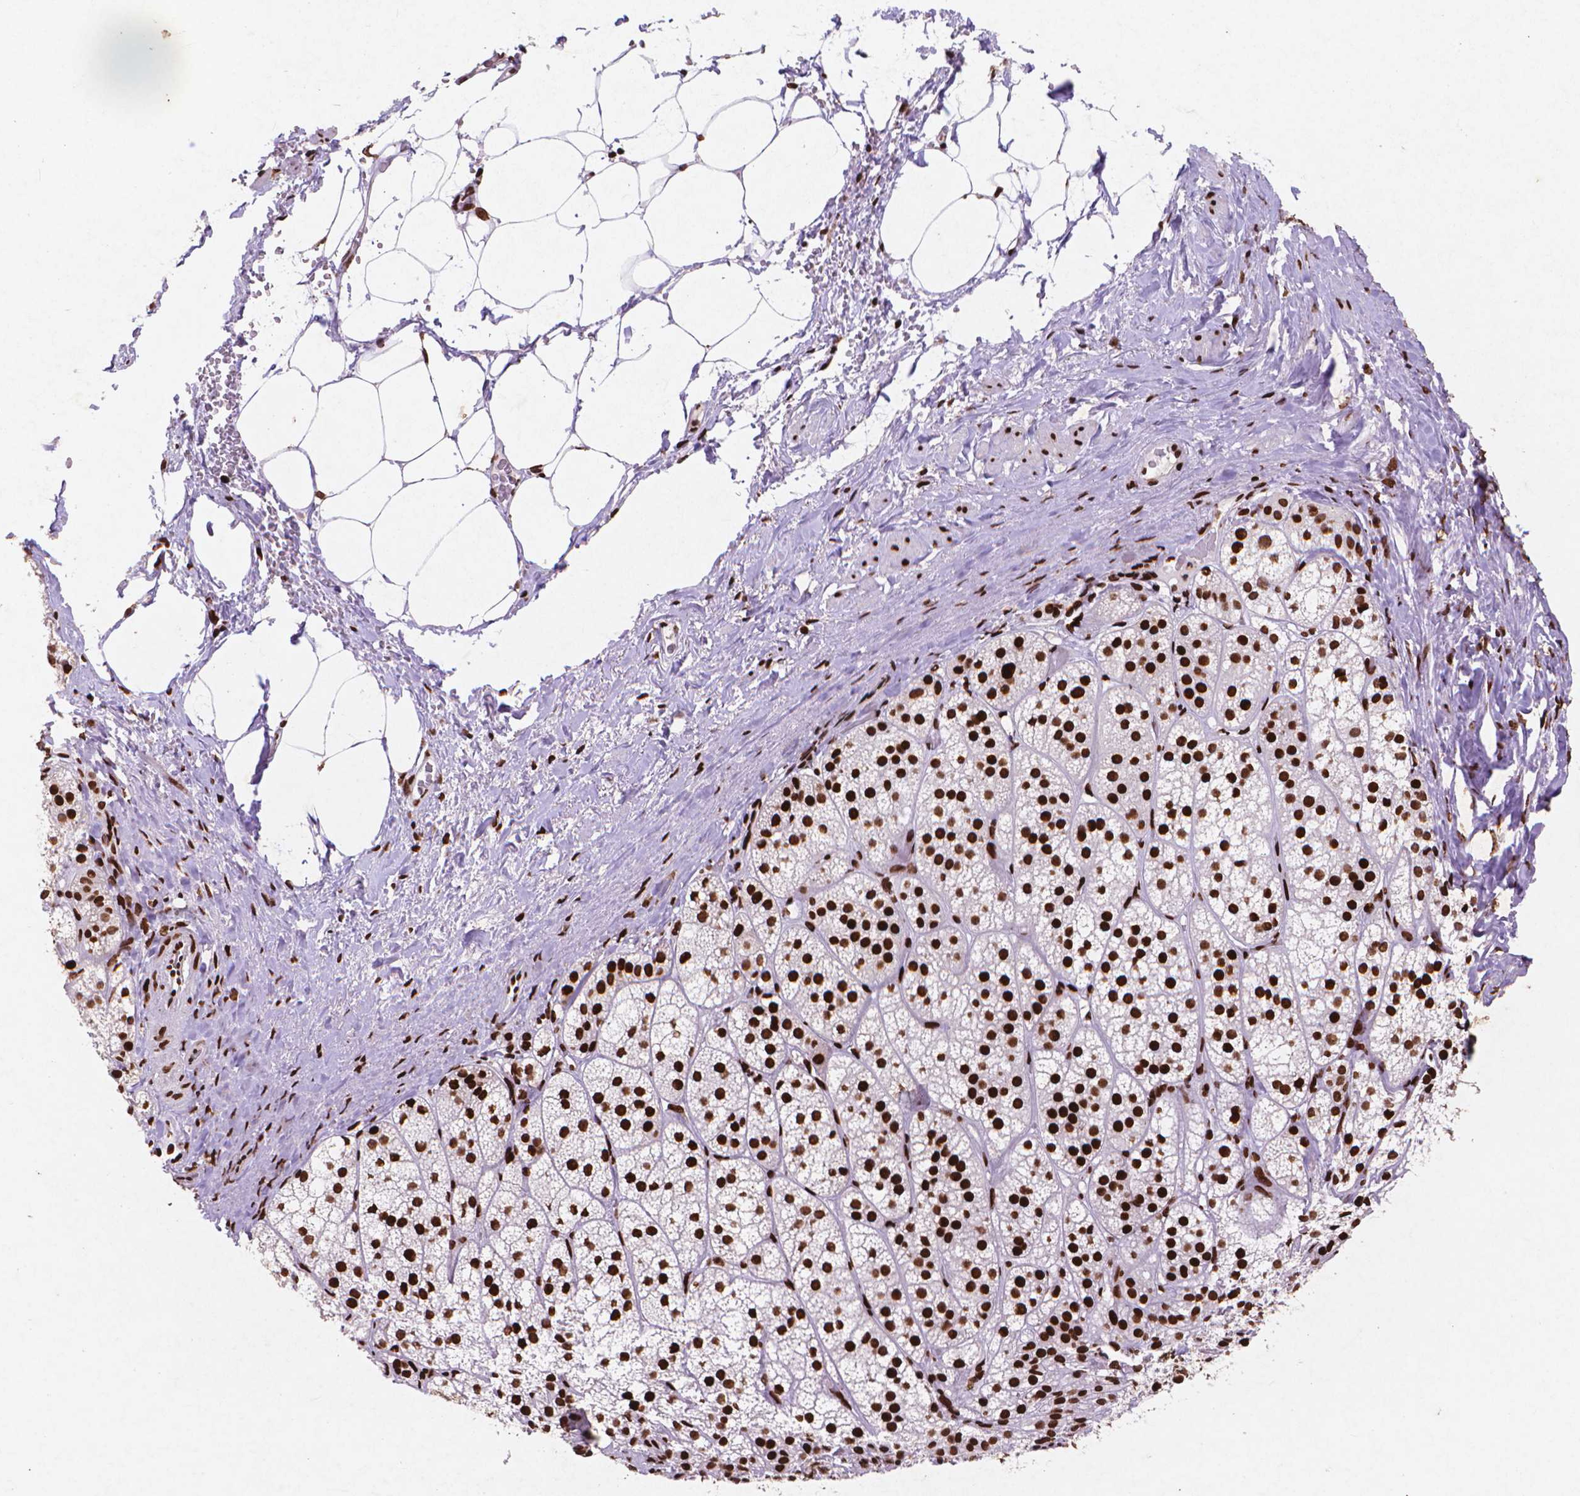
{"staining": {"intensity": "strong", "quantity": ">75%", "location": "nuclear"}, "tissue": "adrenal gland", "cell_type": "Glandular cells", "image_type": "normal", "snomed": [{"axis": "morphology", "description": "Normal tissue, NOS"}, {"axis": "topography", "description": "Adrenal gland"}], "caption": "About >75% of glandular cells in unremarkable human adrenal gland exhibit strong nuclear protein expression as visualized by brown immunohistochemical staining.", "gene": "CITED2", "patient": {"sex": "female", "age": 60}}